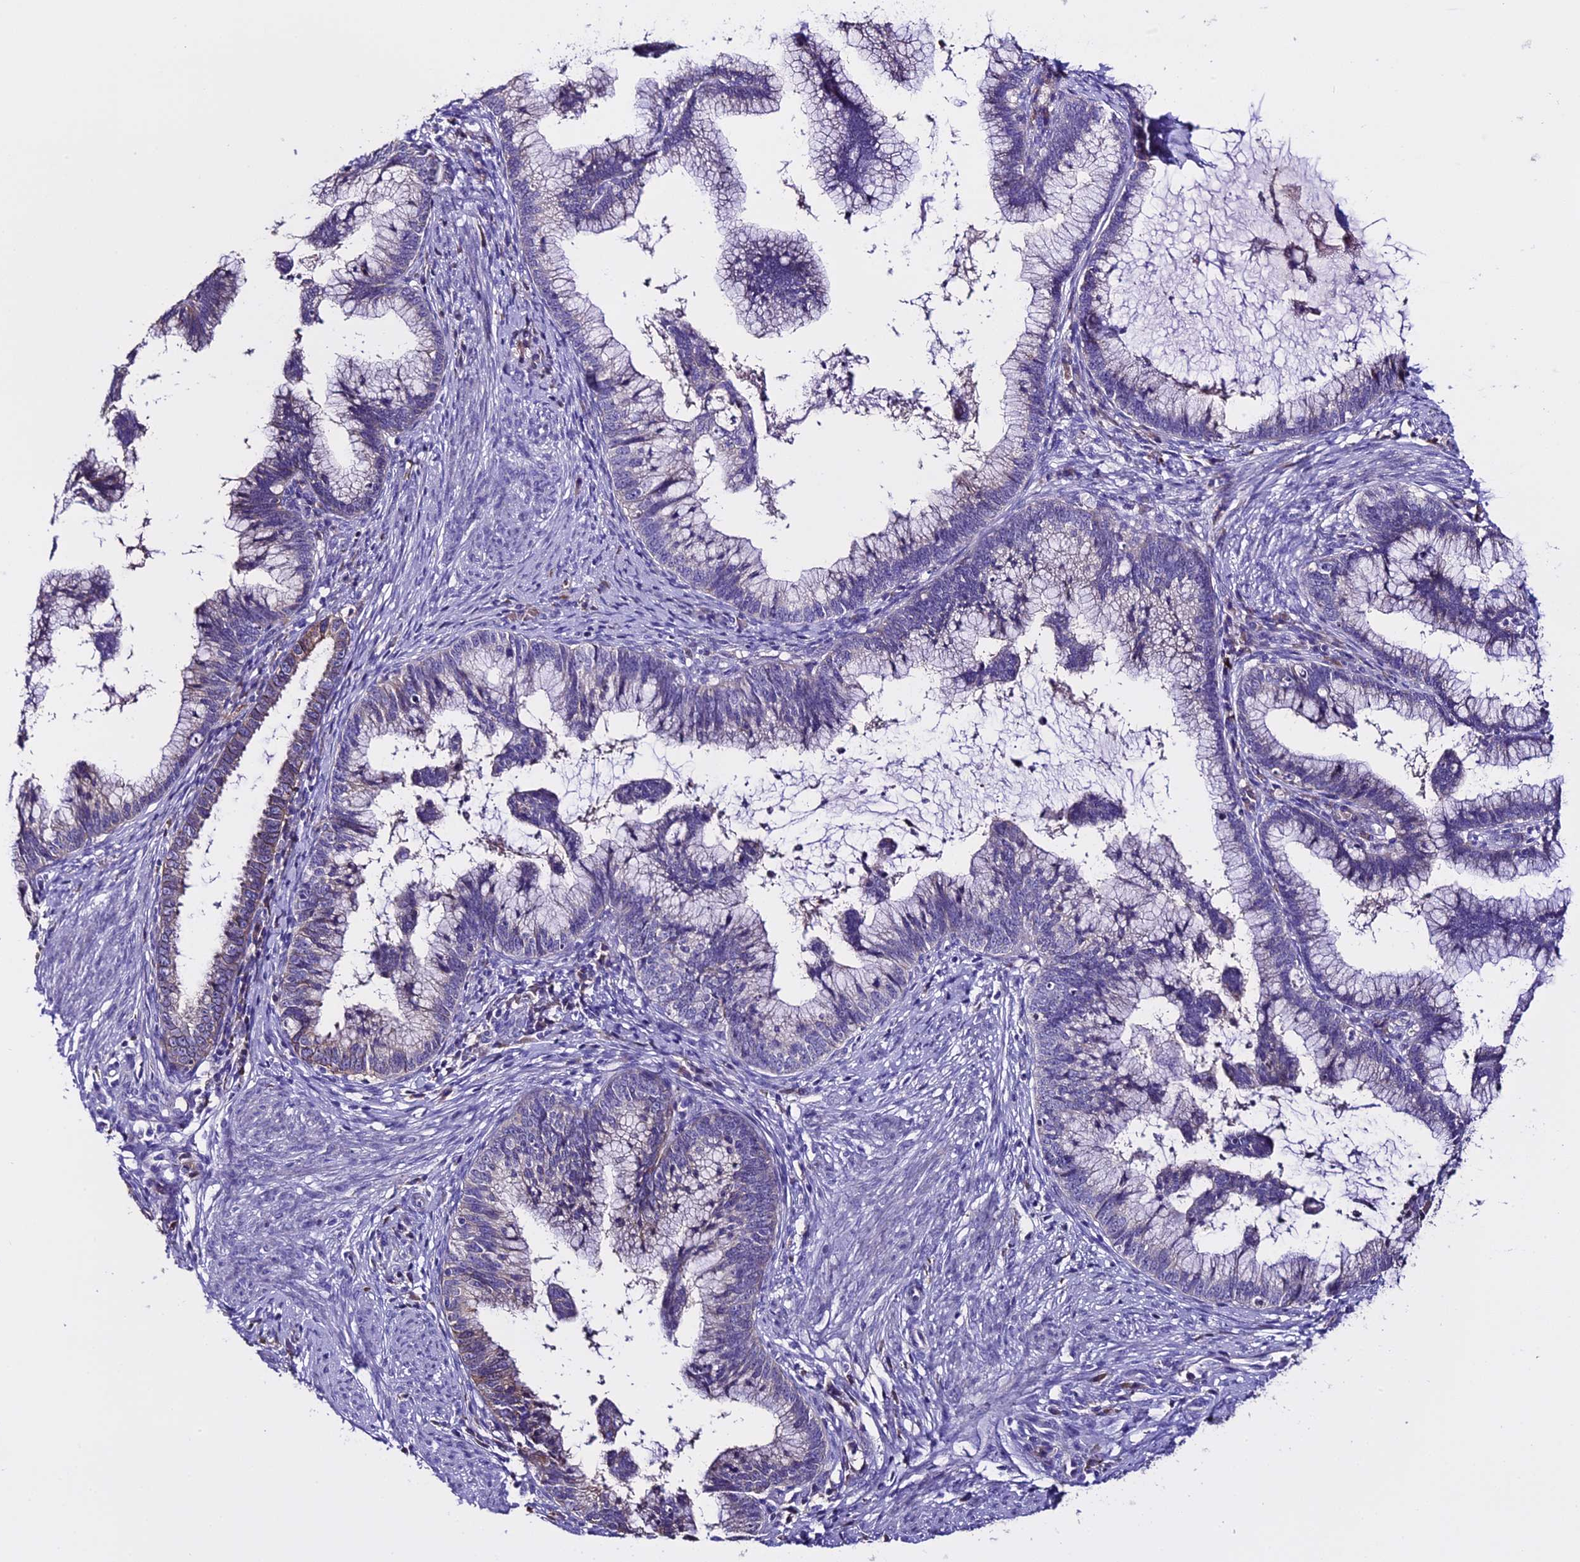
{"staining": {"intensity": "negative", "quantity": "none", "location": "none"}, "tissue": "cervical cancer", "cell_type": "Tumor cells", "image_type": "cancer", "snomed": [{"axis": "morphology", "description": "Adenocarcinoma, NOS"}, {"axis": "topography", "description": "Cervix"}], "caption": "This is an IHC micrograph of adenocarcinoma (cervical). There is no staining in tumor cells.", "gene": "NOD2", "patient": {"sex": "female", "age": 36}}